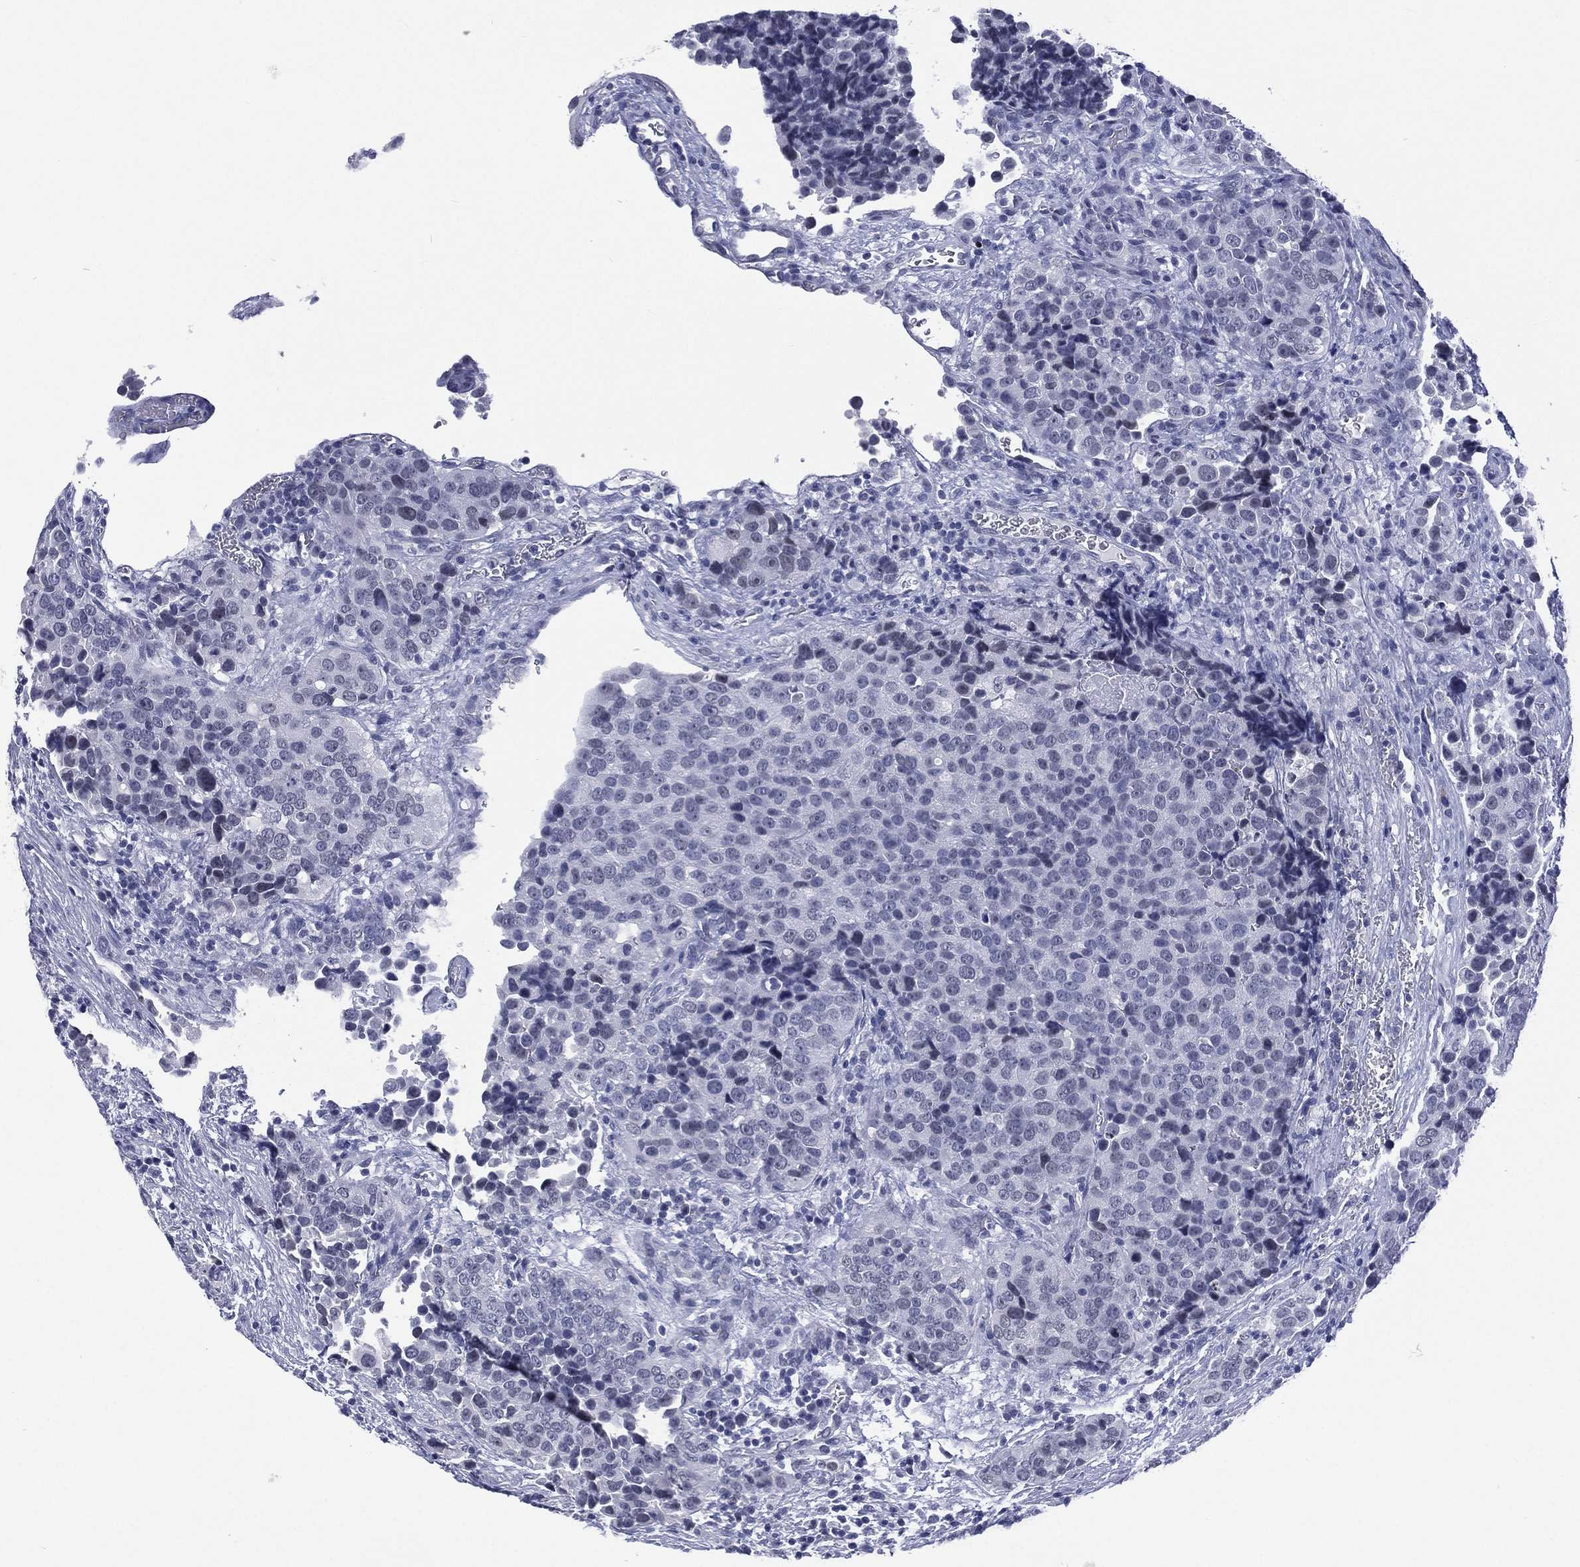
{"staining": {"intensity": "negative", "quantity": "none", "location": "none"}, "tissue": "urothelial cancer", "cell_type": "Tumor cells", "image_type": "cancer", "snomed": [{"axis": "morphology", "description": "Urothelial carcinoma, NOS"}, {"axis": "topography", "description": "Urinary bladder"}], "caption": "A high-resolution photomicrograph shows immunohistochemistry (IHC) staining of urothelial cancer, which displays no significant positivity in tumor cells.", "gene": "SSX1", "patient": {"sex": "male", "age": 52}}